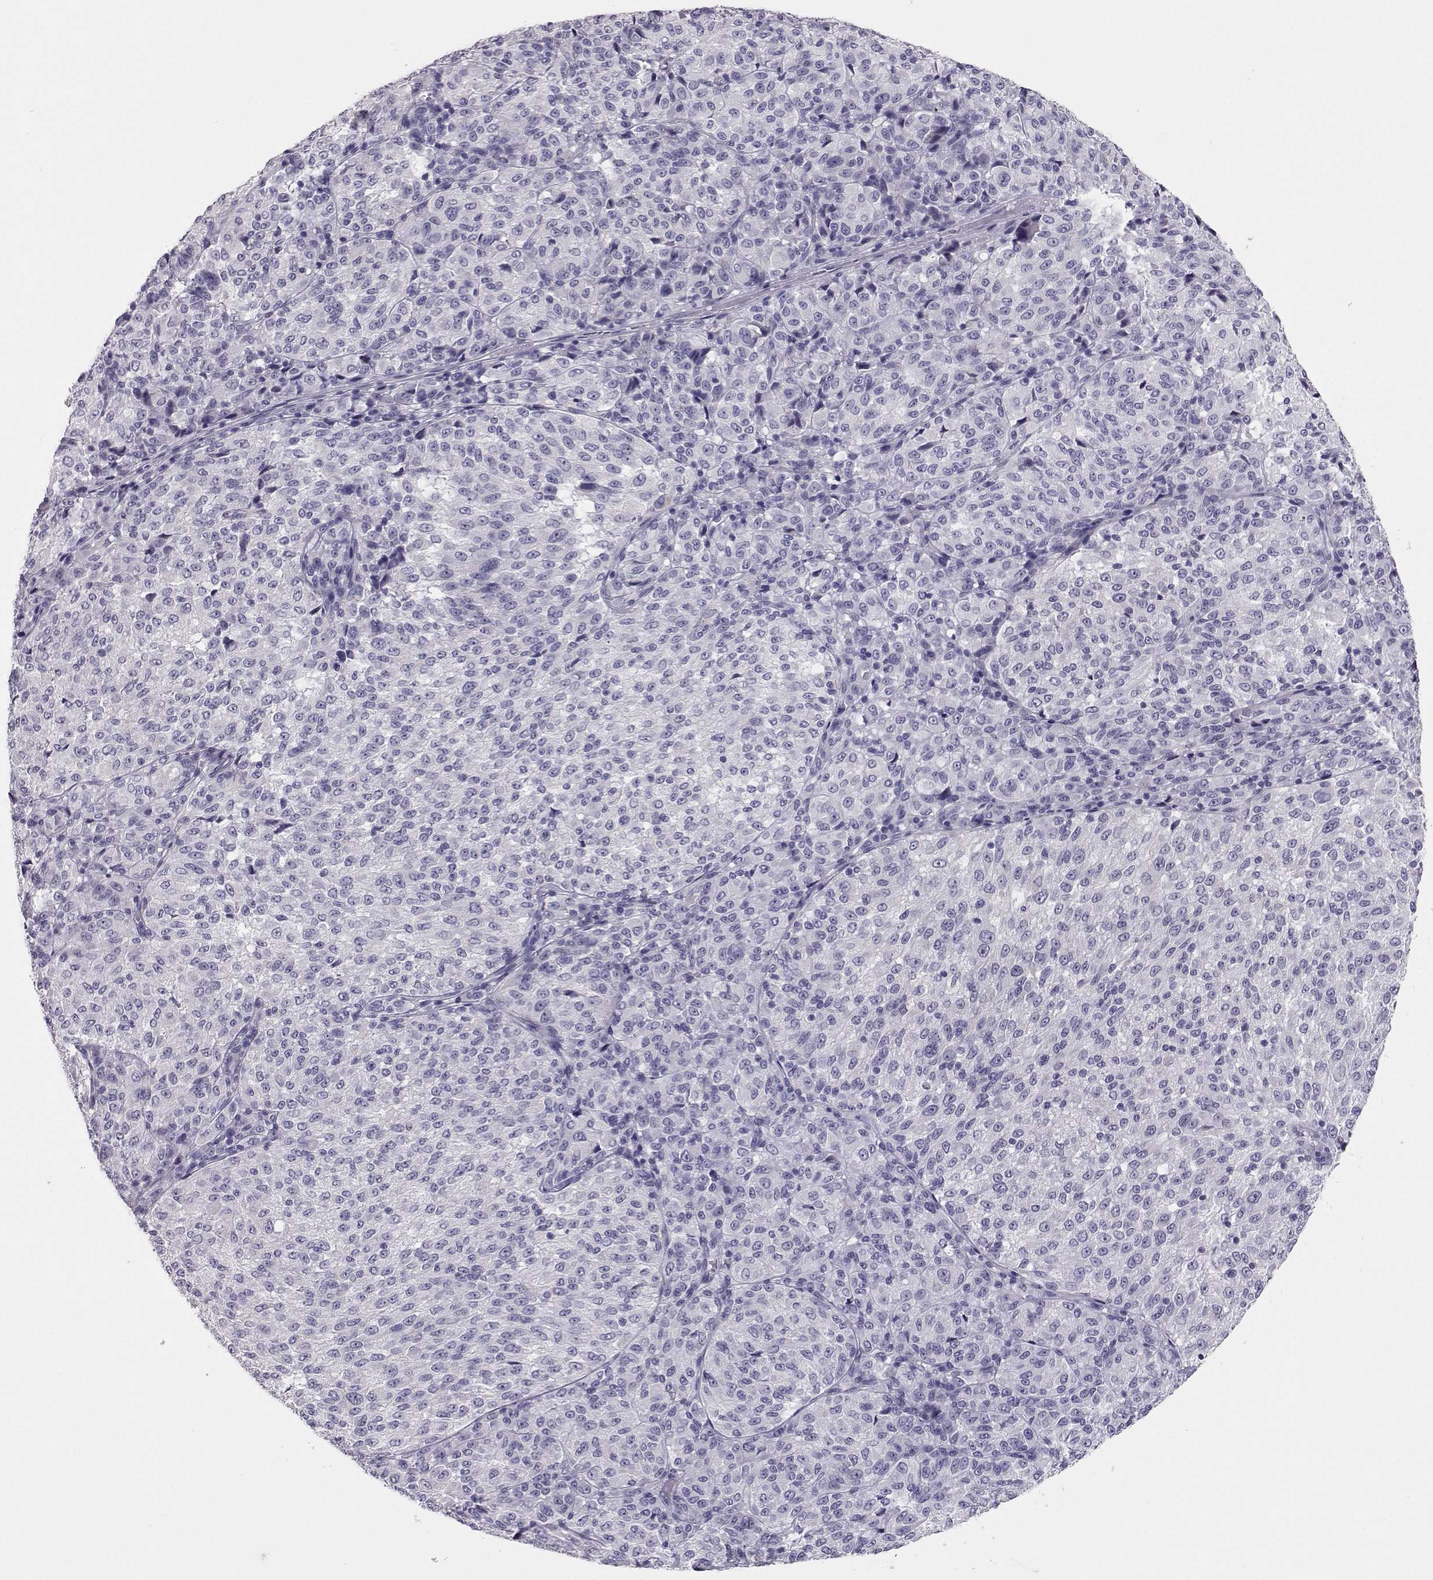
{"staining": {"intensity": "negative", "quantity": "none", "location": "none"}, "tissue": "melanoma", "cell_type": "Tumor cells", "image_type": "cancer", "snomed": [{"axis": "morphology", "description": "Malignant melanoma, Metastatic site"}, {"axis": "topography", "description": "Brain"}], "caption": "There is no significant expression in tumor cells of malignant melanoma (metastatic site).", "gene": "LAMB3", "patient": {"sex": "female", "age": 56}}